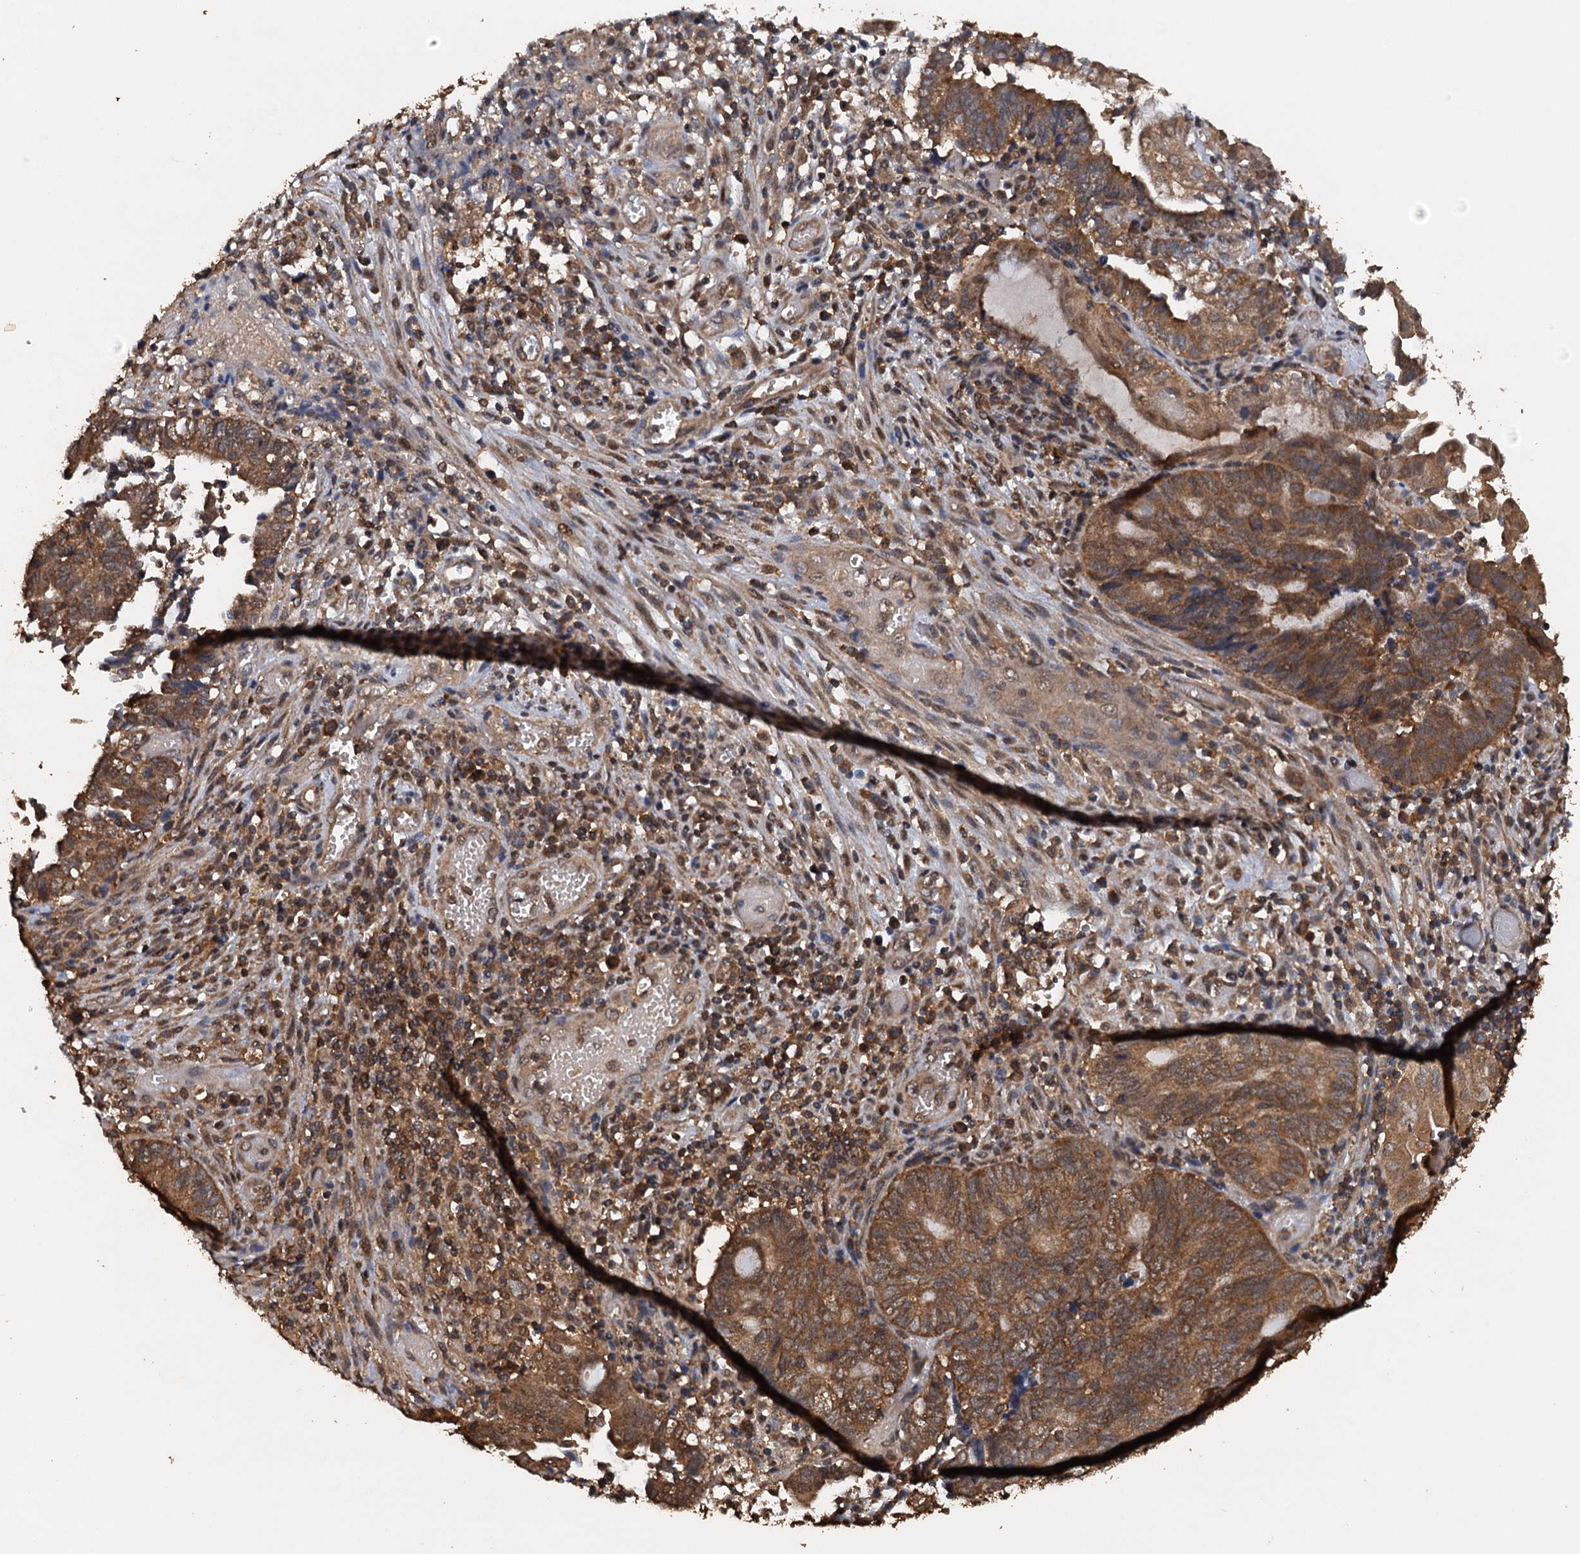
{"staining": {"intensity": "moderate", "quantity": ">75%", "location": "cytoplasmic/membranous"}, "tissue": "endometrial cancer", "cell_type": "Tumor cells", "image_type": "cancer", "snomed": [{"axis": "morphology", "description": "Adenocarcinoma, NOS"}, {"axis": "topography", "description": "Uterus"}, {"axis": "topography", "description": "Endometrium"}], "caption": "Immunohistochemical staining of human endometrial cancer (adenocarcinoma) demonstrates medium levels of moderate cytoplasmic/membranous expression in approximately >75% of tumor cells.", "gene": "PSMD9", "patient": {"sex": "female", "age": 70}}